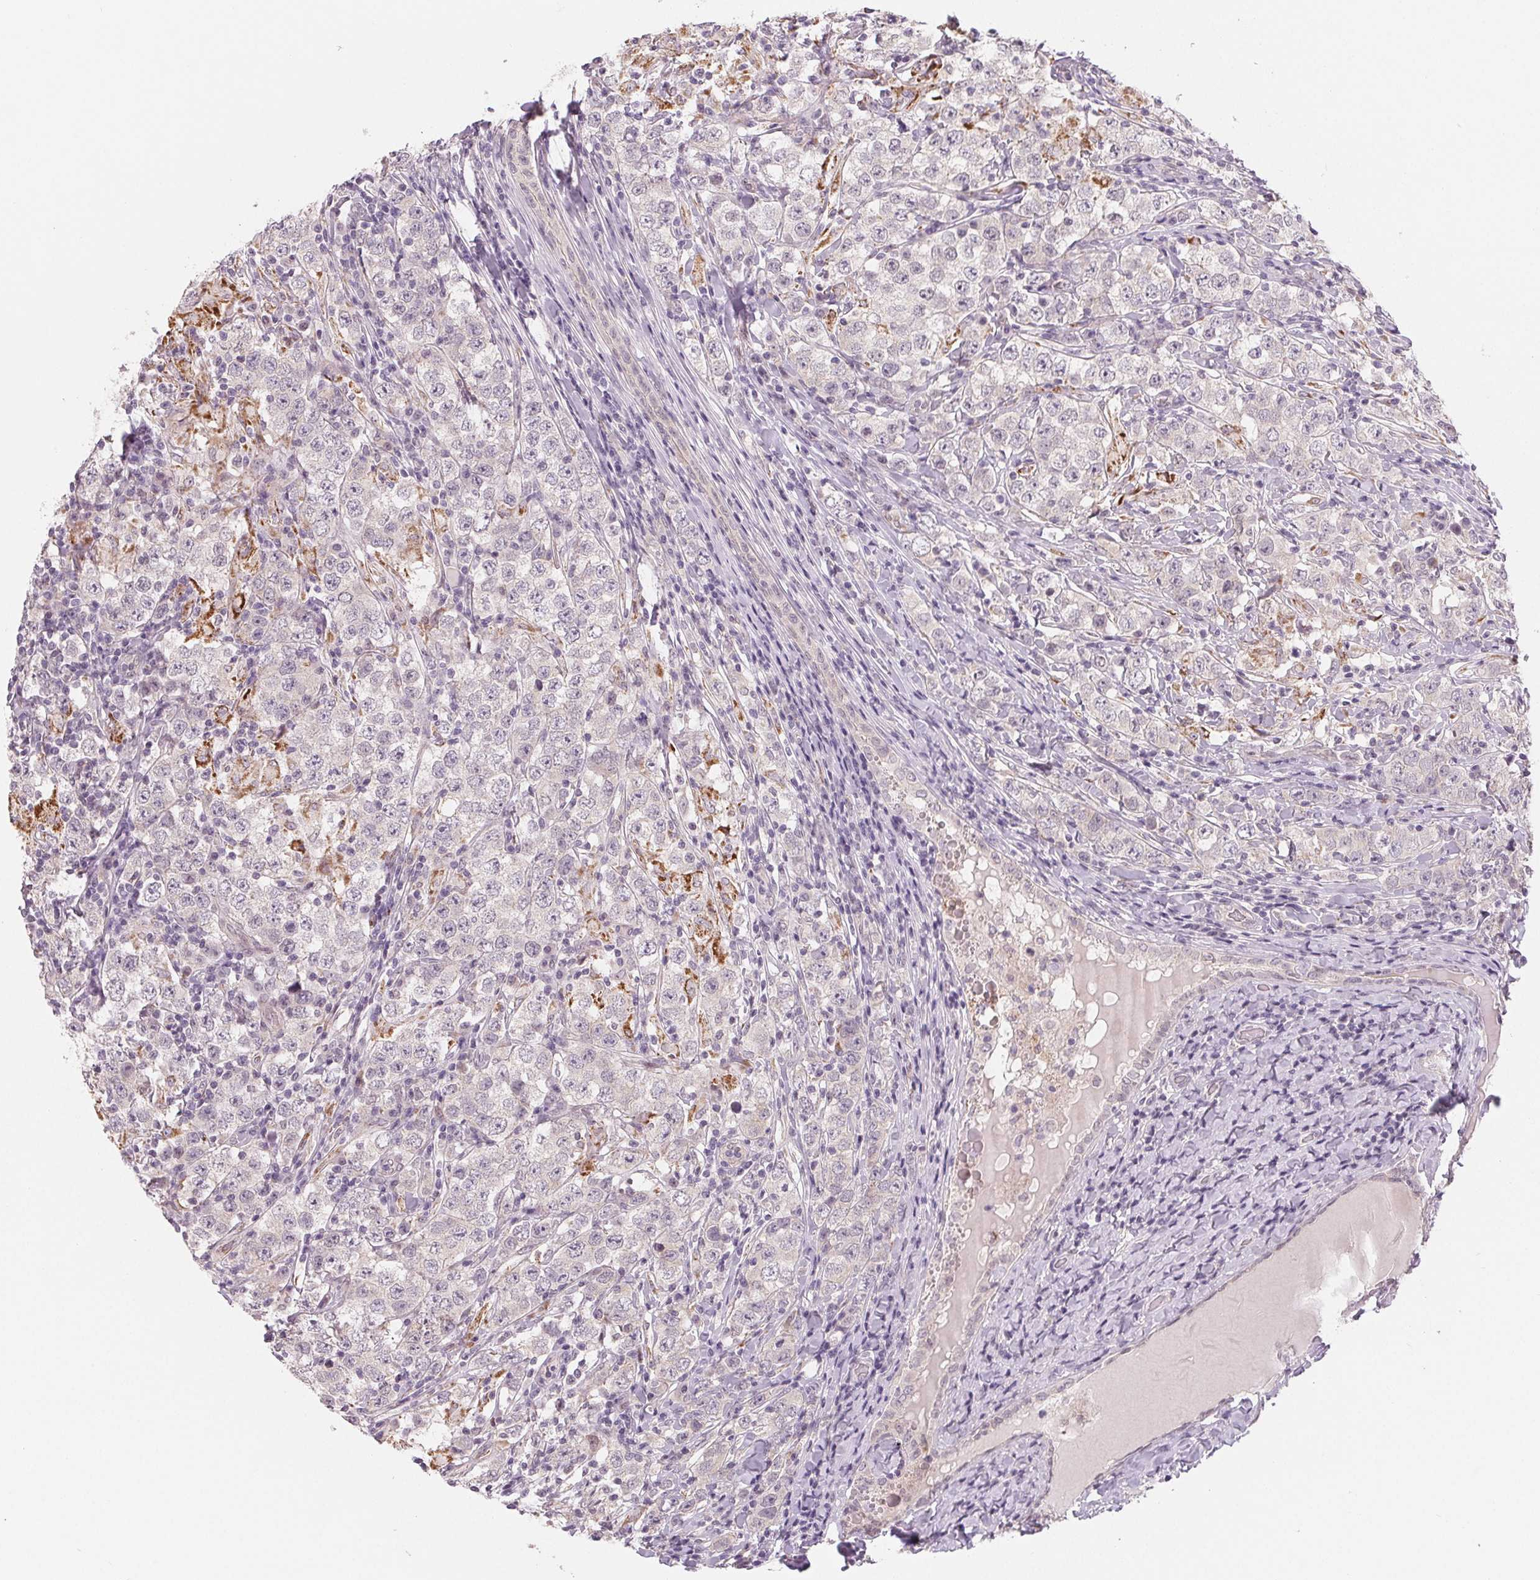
{"staining": {"intensity": "moderate", "quantity": "<25%", "location": "cytoplasmic/membranous"}, "tissue": "testis cancer", "cell_type": "Tumor cells", "image_type": "cancer", "snomed": [{"axis": "morphology", "description": "Seminoma, NOS"}, {"axis": "morphology", "description": "Carcinoma, Embryonal, NOS"}, {"axis": "topography", "description": "Testis"}], "caption": "Immunohistochemical staining of embryonal carcinoma (testis) demonstrates low levels of moderate cytoplasmic/membranous protein positivity in about <25% of tumor cells. (DAB (3,3'-diaminobenzidine) IHC with brightfield microscopy, high magnification).", "gene": "CFC1", "patient": {"sex": "male", "age": 41}}